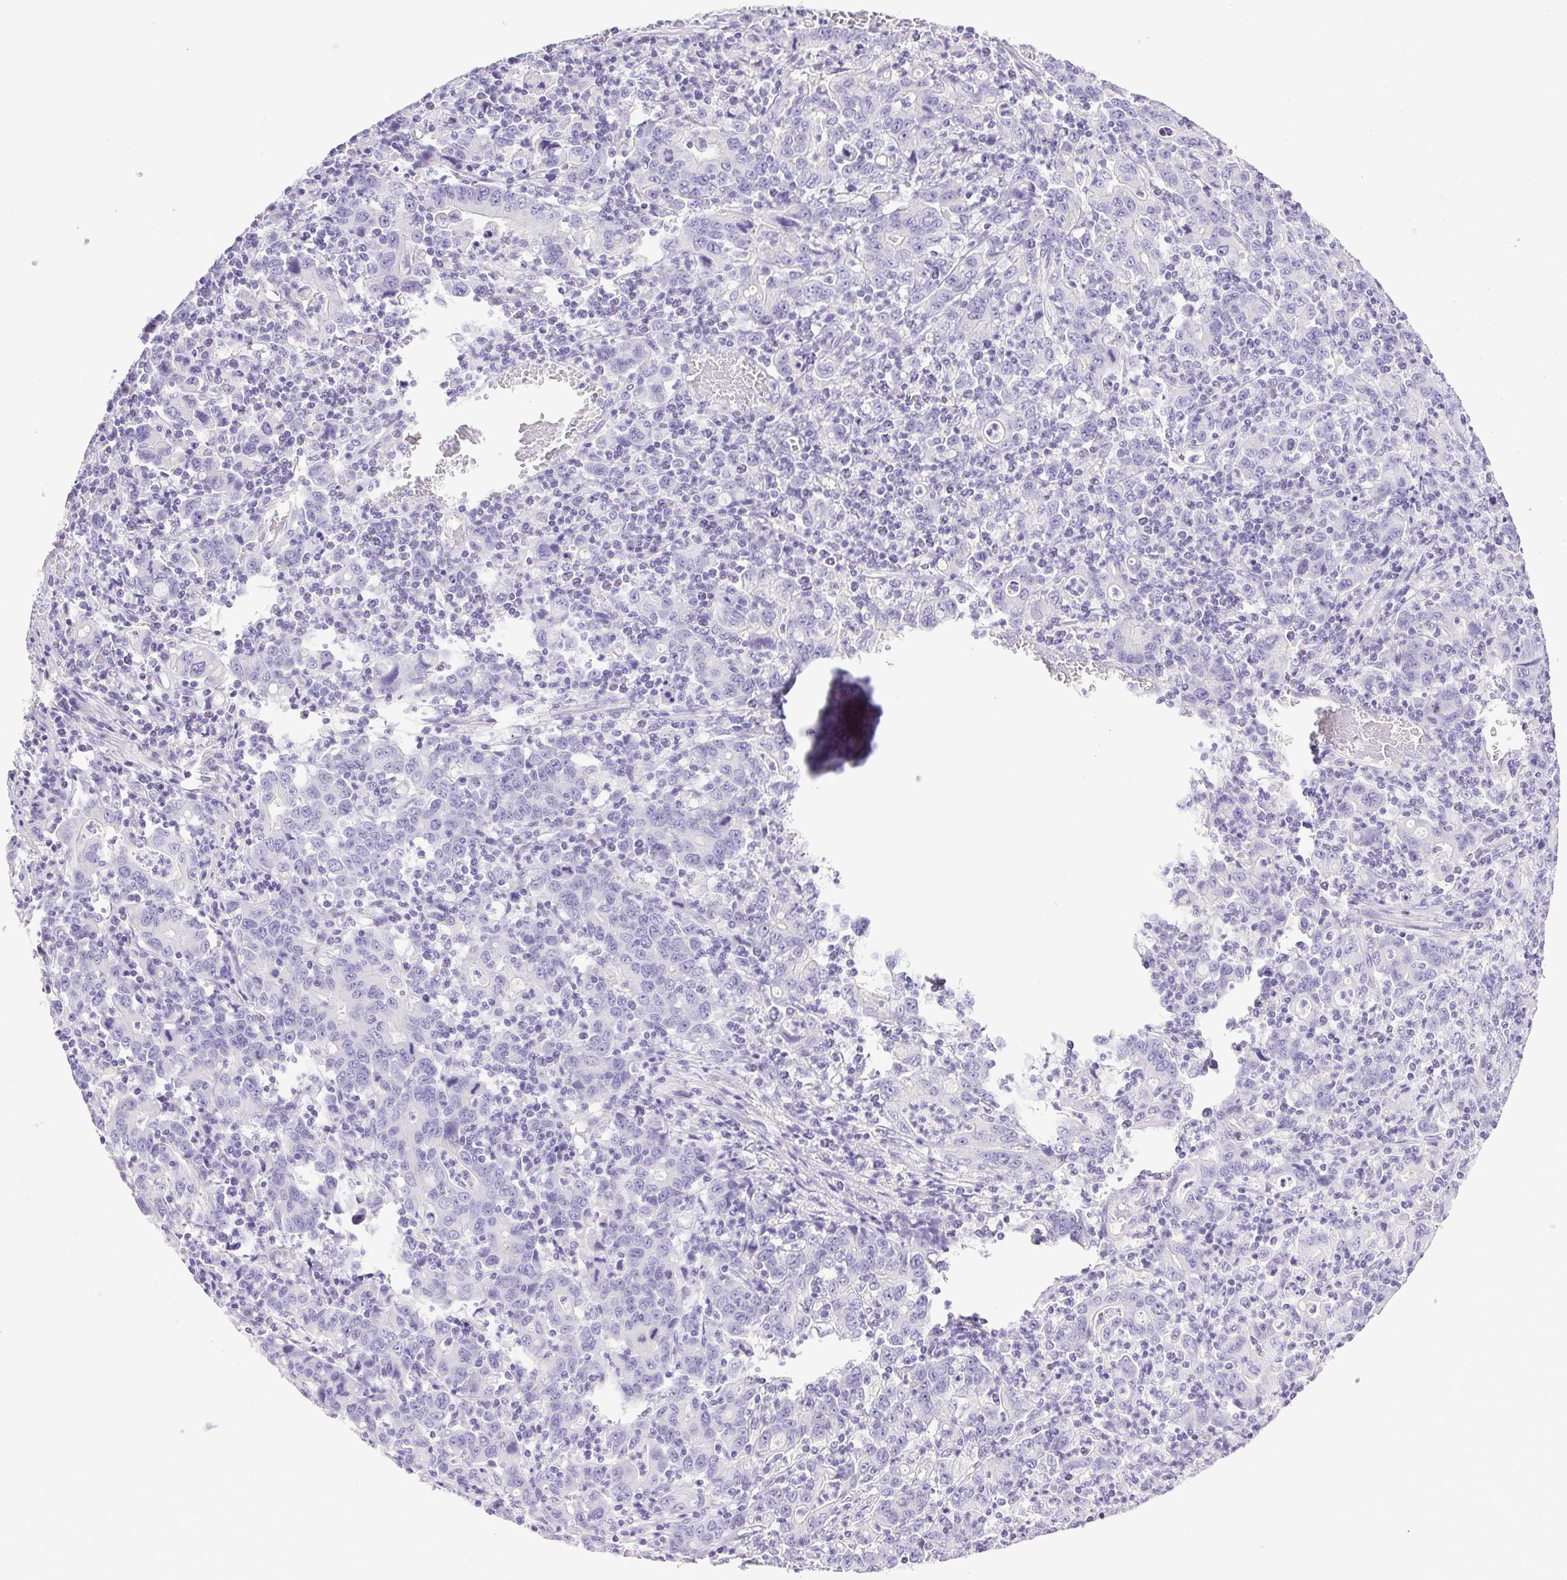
{"staining": {"intensity": "negative", "quantity": "none", "location": "none"}, "tissue": "stomach cancer", "cell_type": "Tumor cells", "image_type": "cancer", "snomed": [{"axis": "morphology", "description": "Adenocarcinoma, NOS"}, {"axis": "topography", "description": "Stomach, upper"}], "caption": "This is an IHC histopathology image of human stomach cancer. There is no expression in tumor cells.", "gene": "CDSN", "patient": {"sex": "male", "age": 69}}